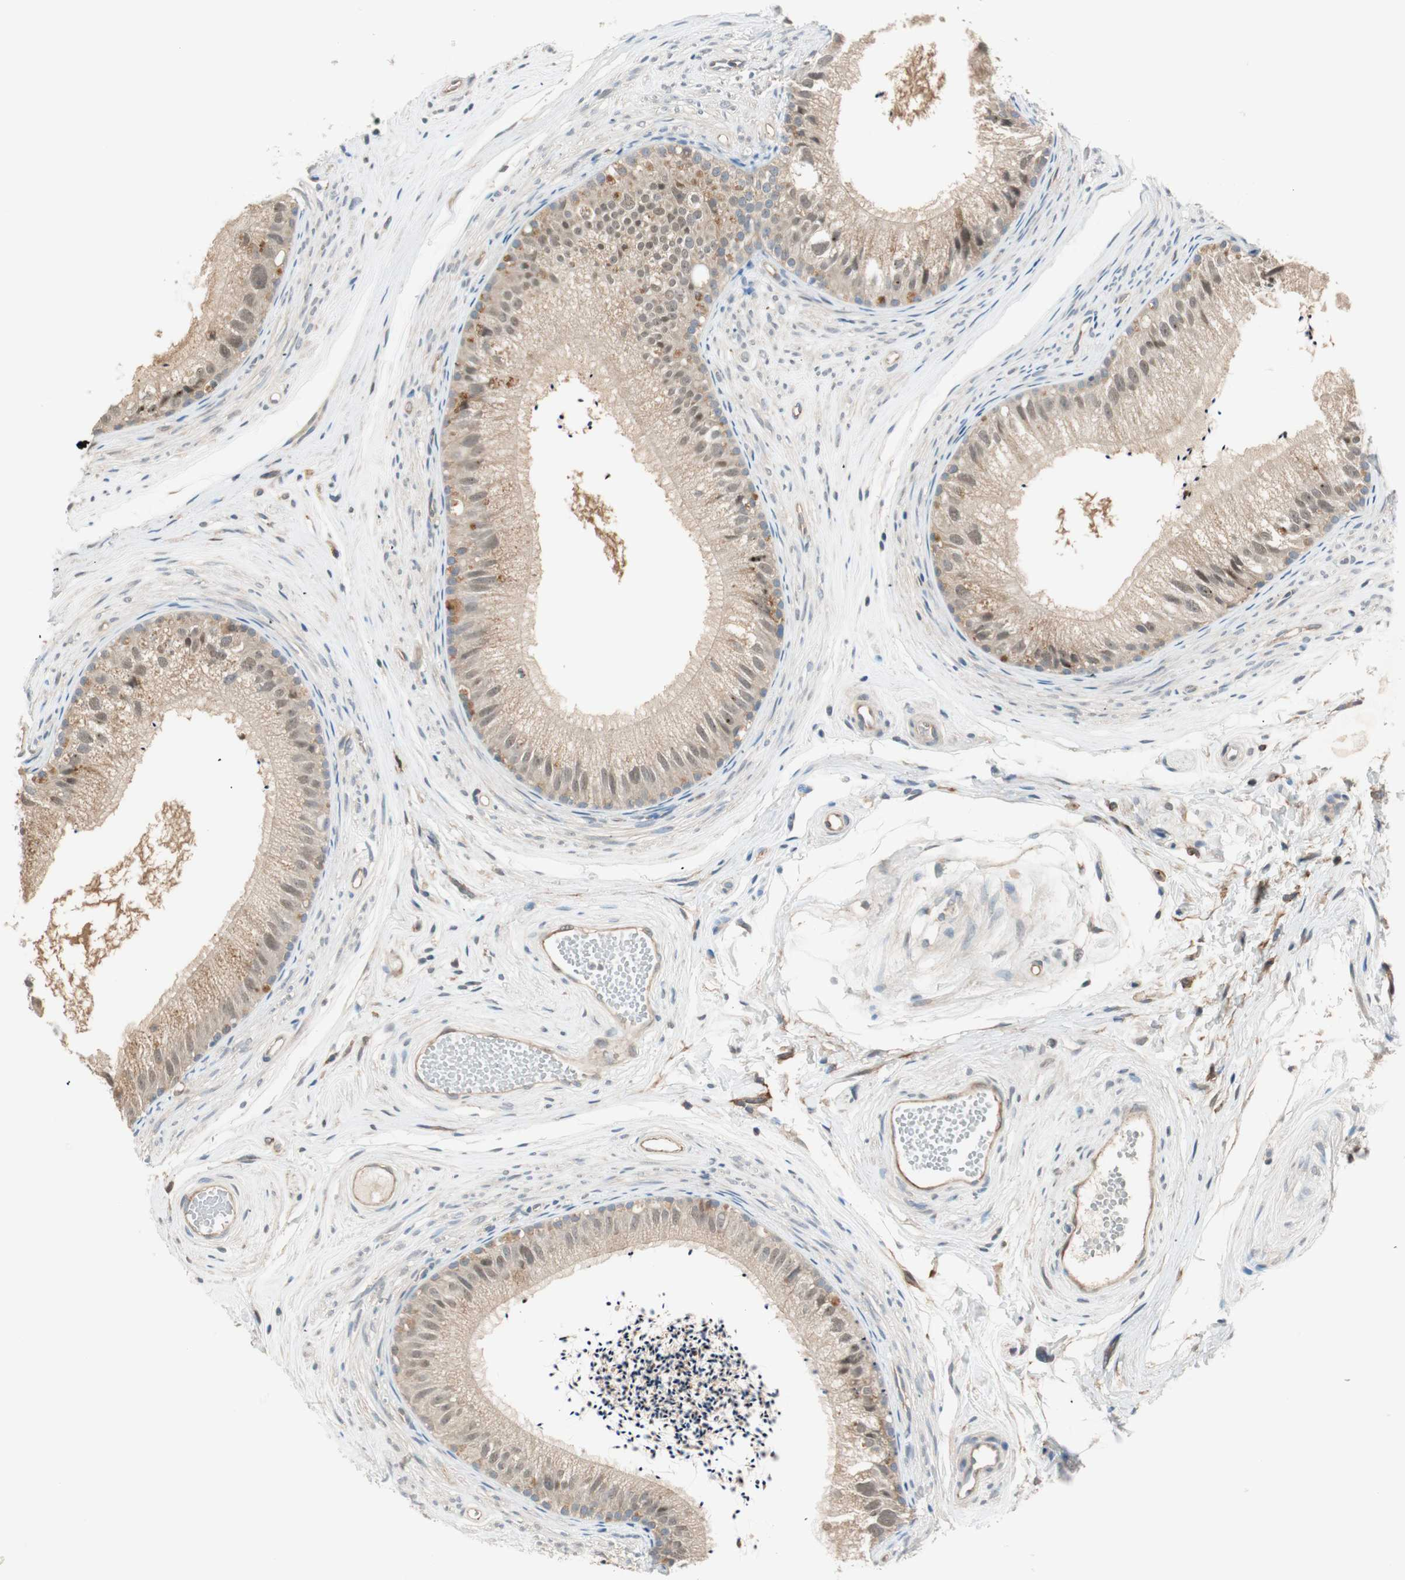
{"staining": {"intensity": "moderate", "quantity": ">75%", "location": "cytoplasmic/membranous,nuclear"}, "tissue": "epididymis", "cell_type": "Glandular cells", "image_type": "normal", "snomed": [{"axis": "morphology", "description": "Normal tissue, NOS"}, {"axis": "topography", "description": "Epididymis"}], "caption": "The image reveals a brown stain indicating the presence of a protein in the cytoplasmic/membranous,nuclear of glandular cells in epididymis. Using DAB (3,3'-diaminobenzidine) (brown) and hematoxylin (blue) stains, captured at high magnification using brightfield microscopy.", "gene": "PSMD8", "patient": {"sex": "male", "age": 56}}